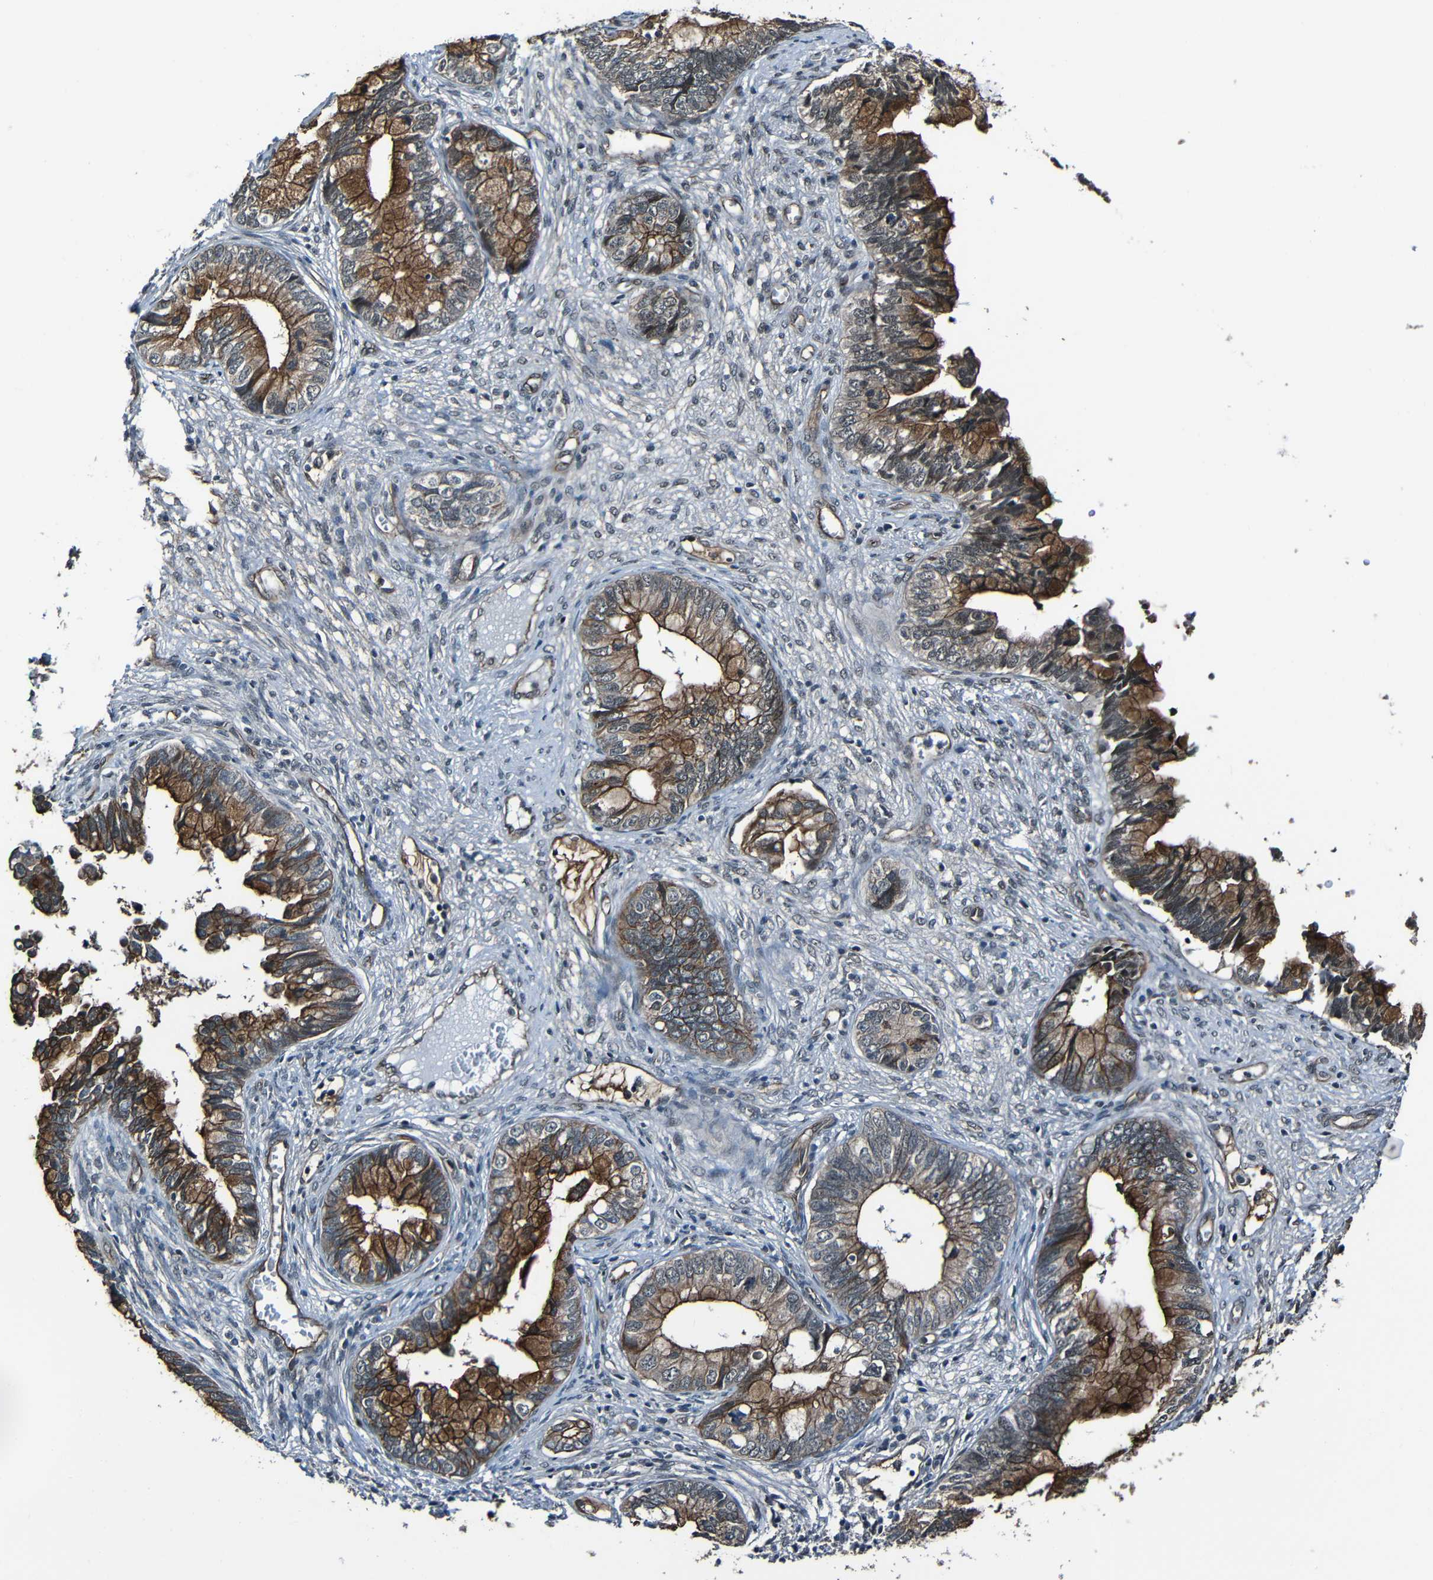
{"staining": {"intensity": "strong", "quantity": ">75%", "location": "cytoplasmic/membranous"}, "tissue": "cervical cancer", "cell_type": "Tumor cells", "image_type": "cancer", "snomed": [{"axis": "morphology", "description": "Adenocarcinoma, NOS"}, {"axis": "topography", "description": "Cervix"}], "caption": "This is a histology image of IHC staining of adenocarcinoma (cervical), which shows strong expression in the cytoplasmic/membranous of tumor cells.", "gene": "LGR5", "patient": {"sex": "female", "age": 44}}